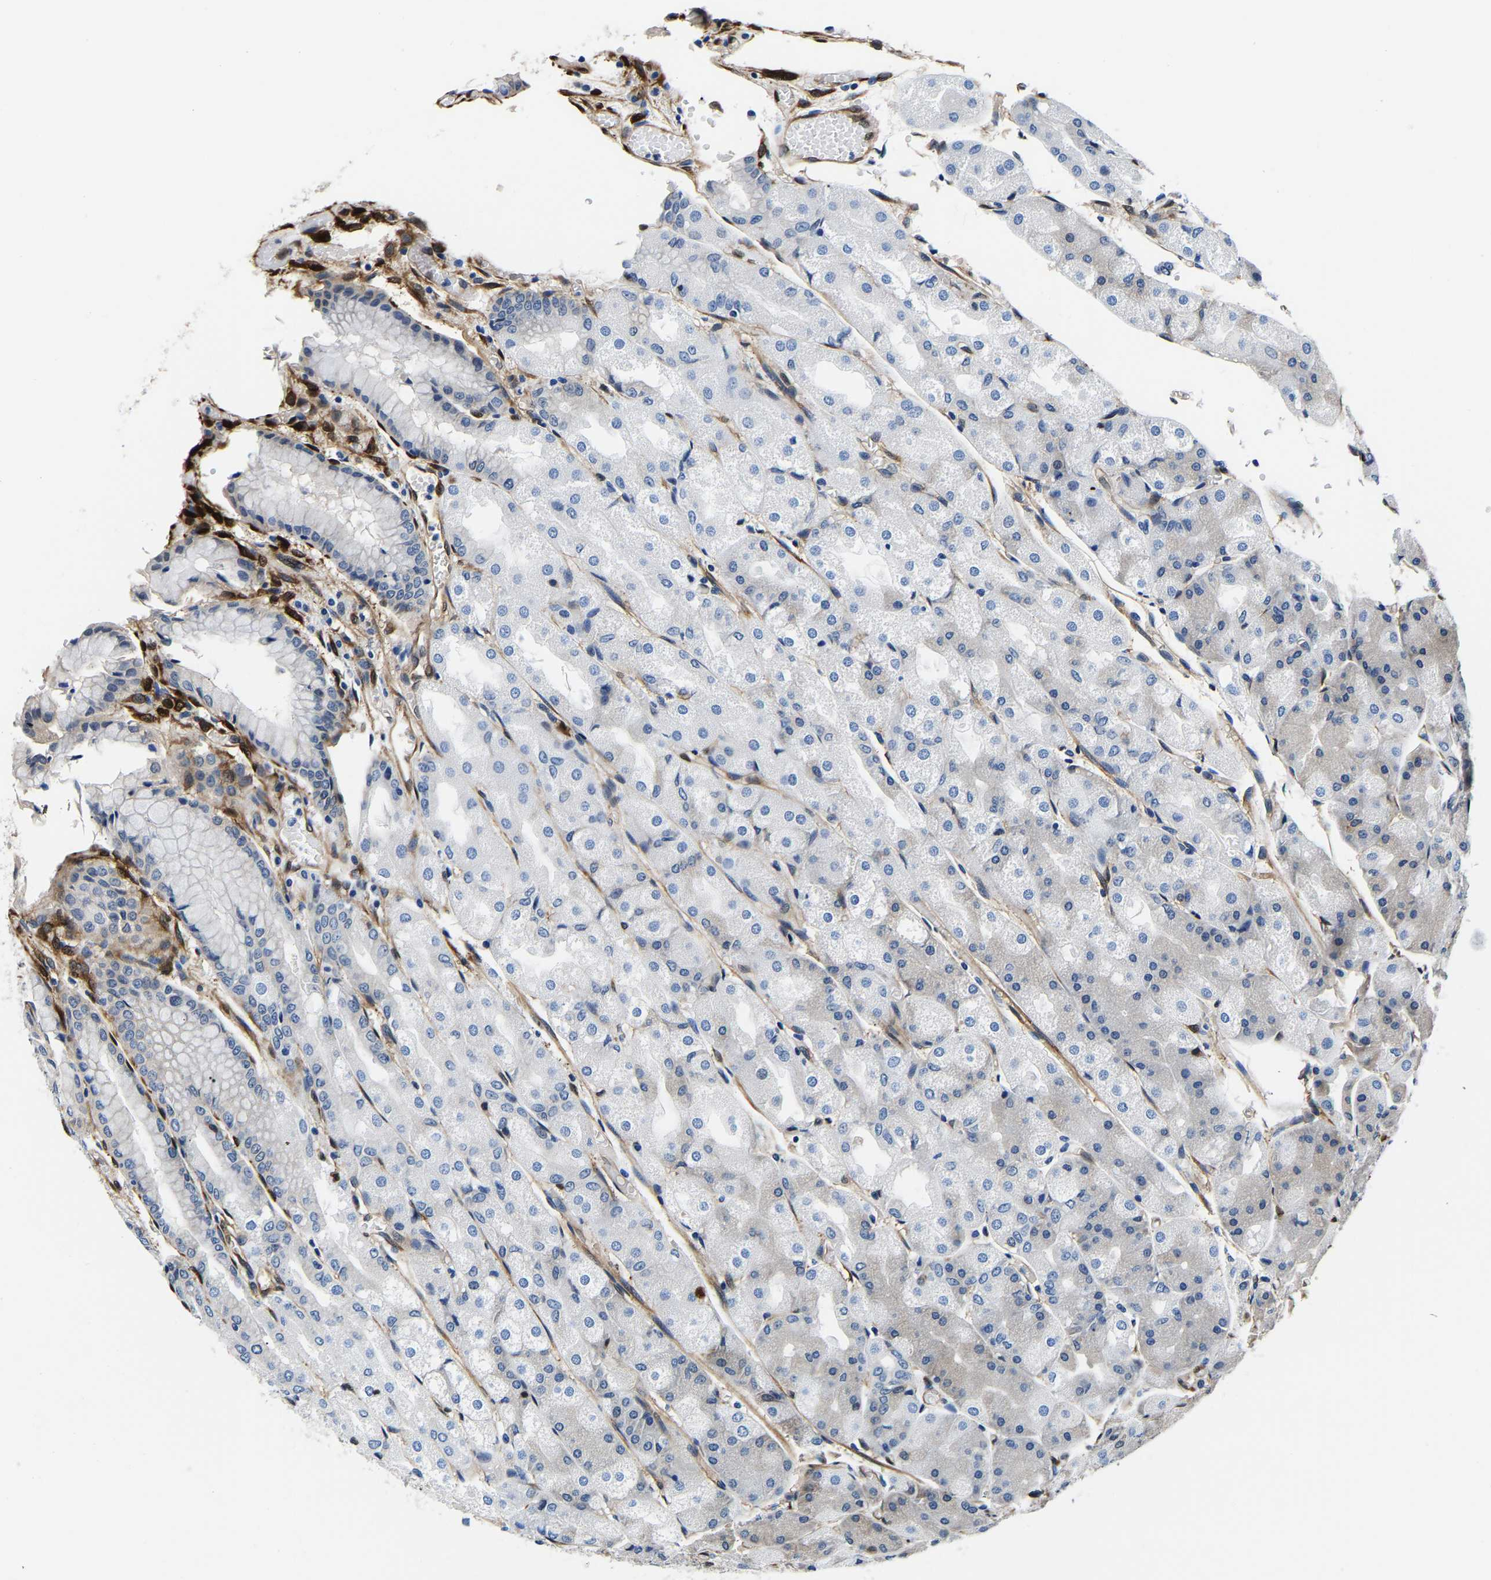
{"staining": {"intensity": "weak", "quantity": "<25%", "location": "cytoplasmic/membranous"}, "tissue": "stomach", "cell_type": "Glandular cells", "image_type": "normal", "snomed": [{"axis": "morphology", "description": "Normal tissue, NOS"}, {"axis": "topography", "description": "Stomach, upper"}], "caption": "A high-resolution histopathology image shows immunohistochemistry (IHC) staining of normal stomach, which displays no significant staining in glandular cells.", "gene": "S100A13", "patient": {"sex": "male", "age": 72}}